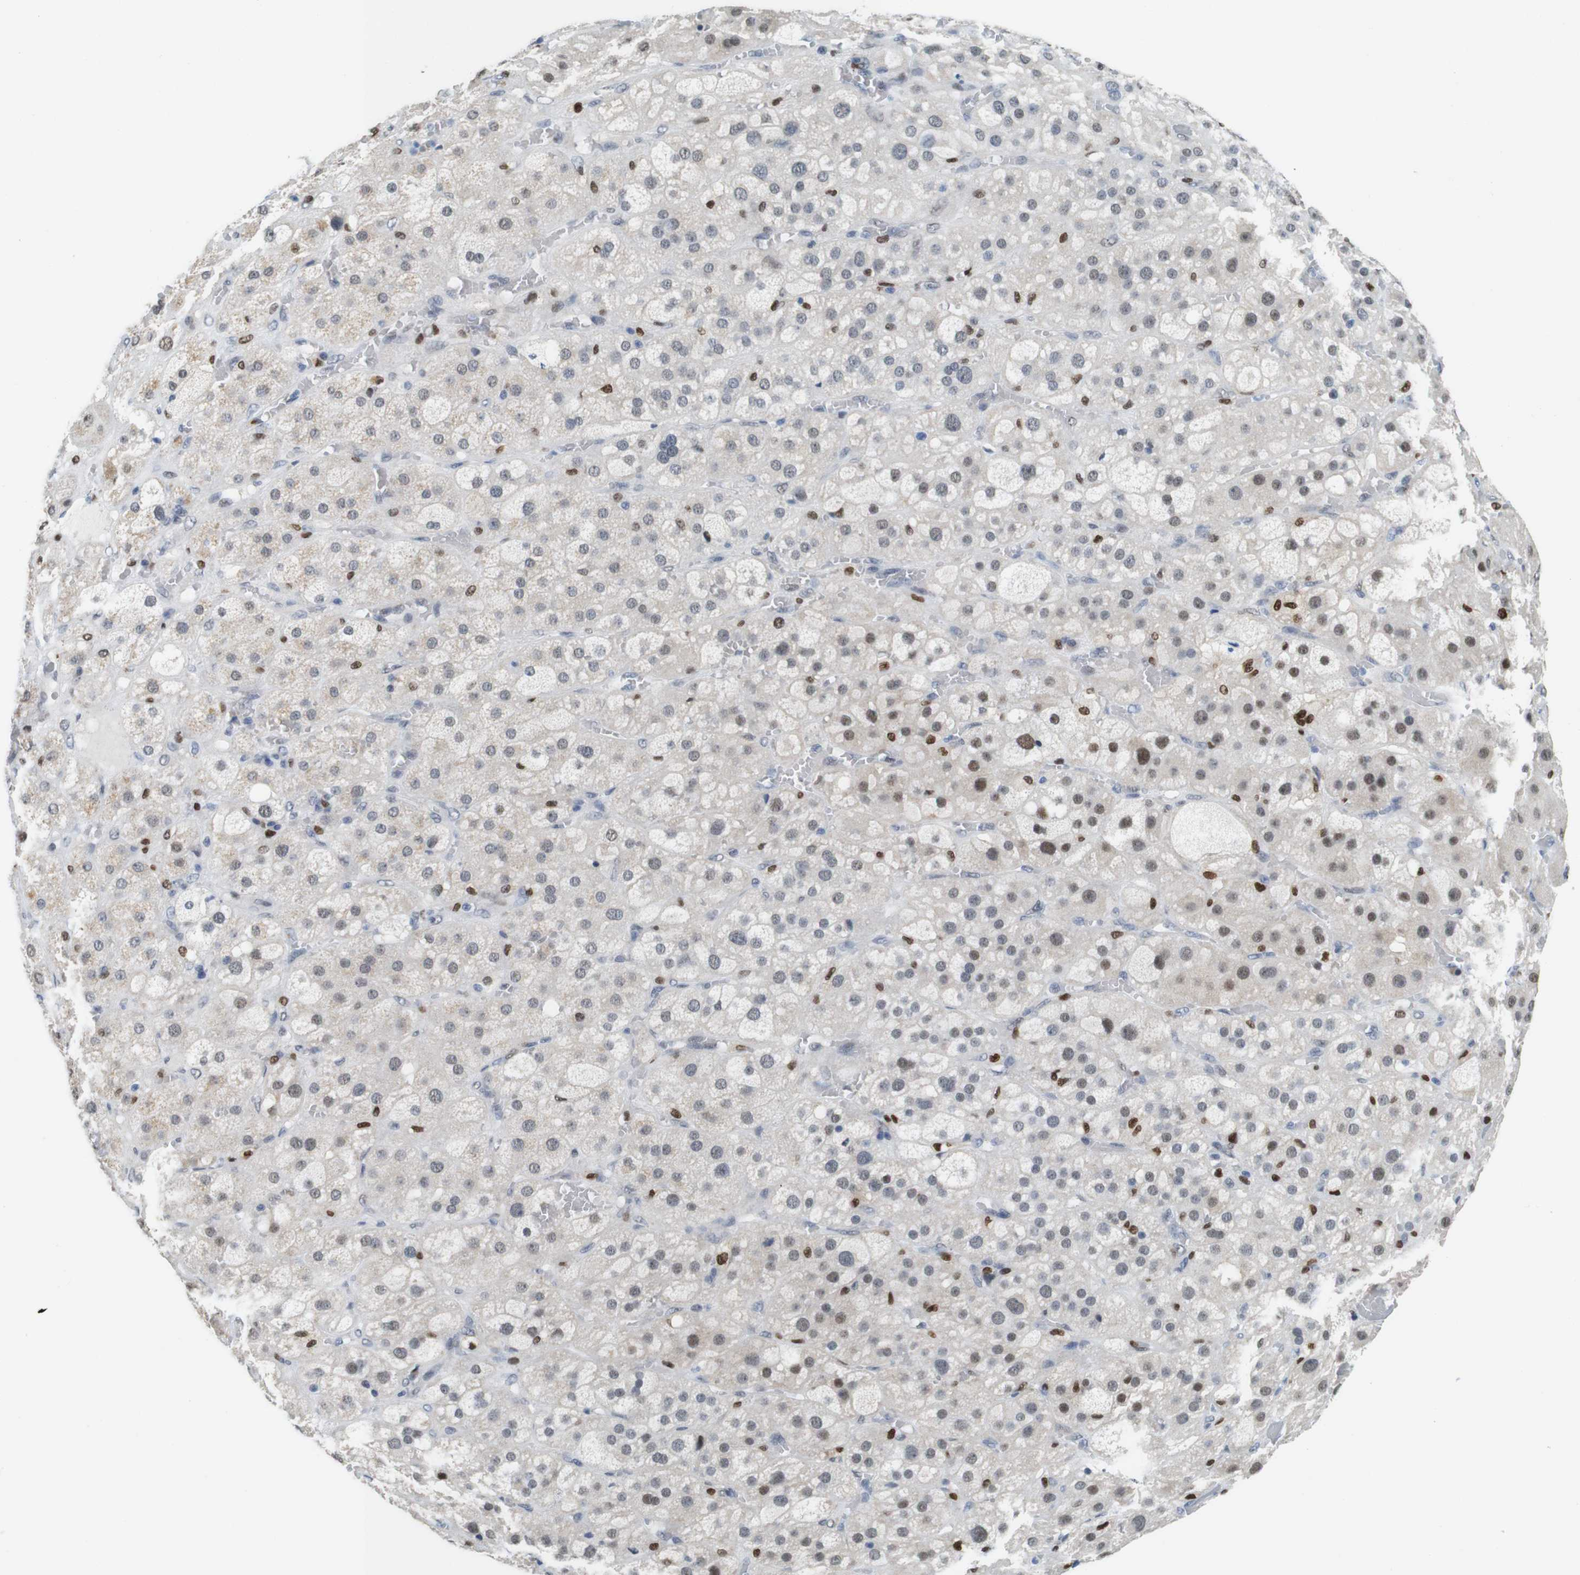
{"staining": {"intensity": "strong", "quantity": "25%-75%", "location": "nuclear"}, "tissue": "adrenal gland", "cell_type": "Glandular cells", "image_type": "normal", "snomed": [{"axis": "morphology", "description": "Normal tissue, NOS"}, {"axis": "topography", "description": "Adrenal gland"}], "caption": "Adrenal gland stained for a protein exhibits strong nuclear positivity in glandular cells. The protein is stained brown, and the nuclei are stained in blue (DAB IHC with brightfield microscopy, high magnification).", "gene": "IRF8", "patient": {"sex": "female", "age": 47}}